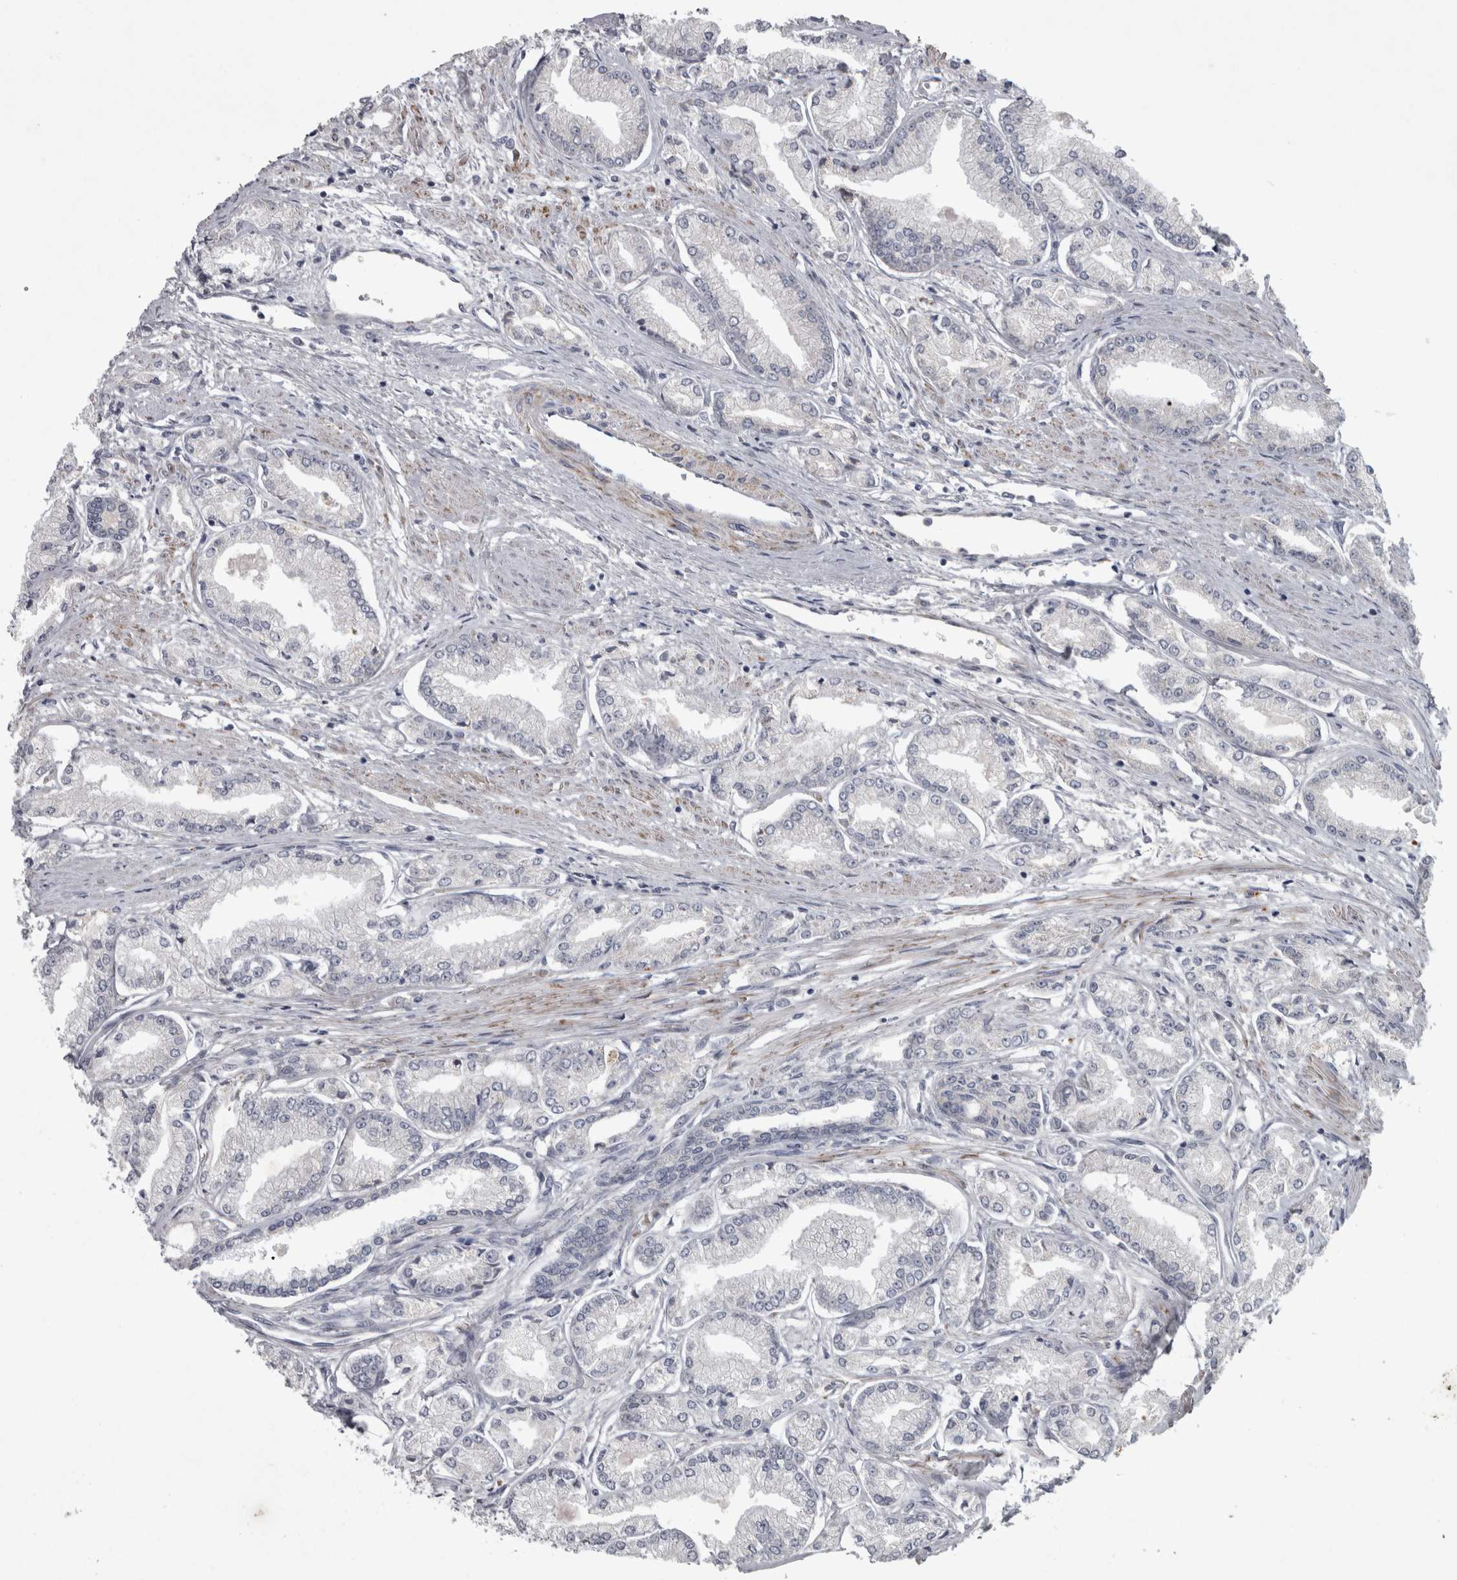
{"staining": {"intensity": "negative", "quantity": "none", "location": "none"}, "tissue": "prostate cancer", "cell_type": "Tumor cells", "image_type": "cancer", "snomed": [{"axis": "morphology", "description": "Adenocarcinoma, Low grade"}, {"axis": "topography", "description": "Prostate"}], "caption": "This is an IHC image of human low-grade adenocarcinoma (prostate). There is no staining in tumor cells.", "gene": "DBT", "patient": {"sex": "male", "age": 52}}